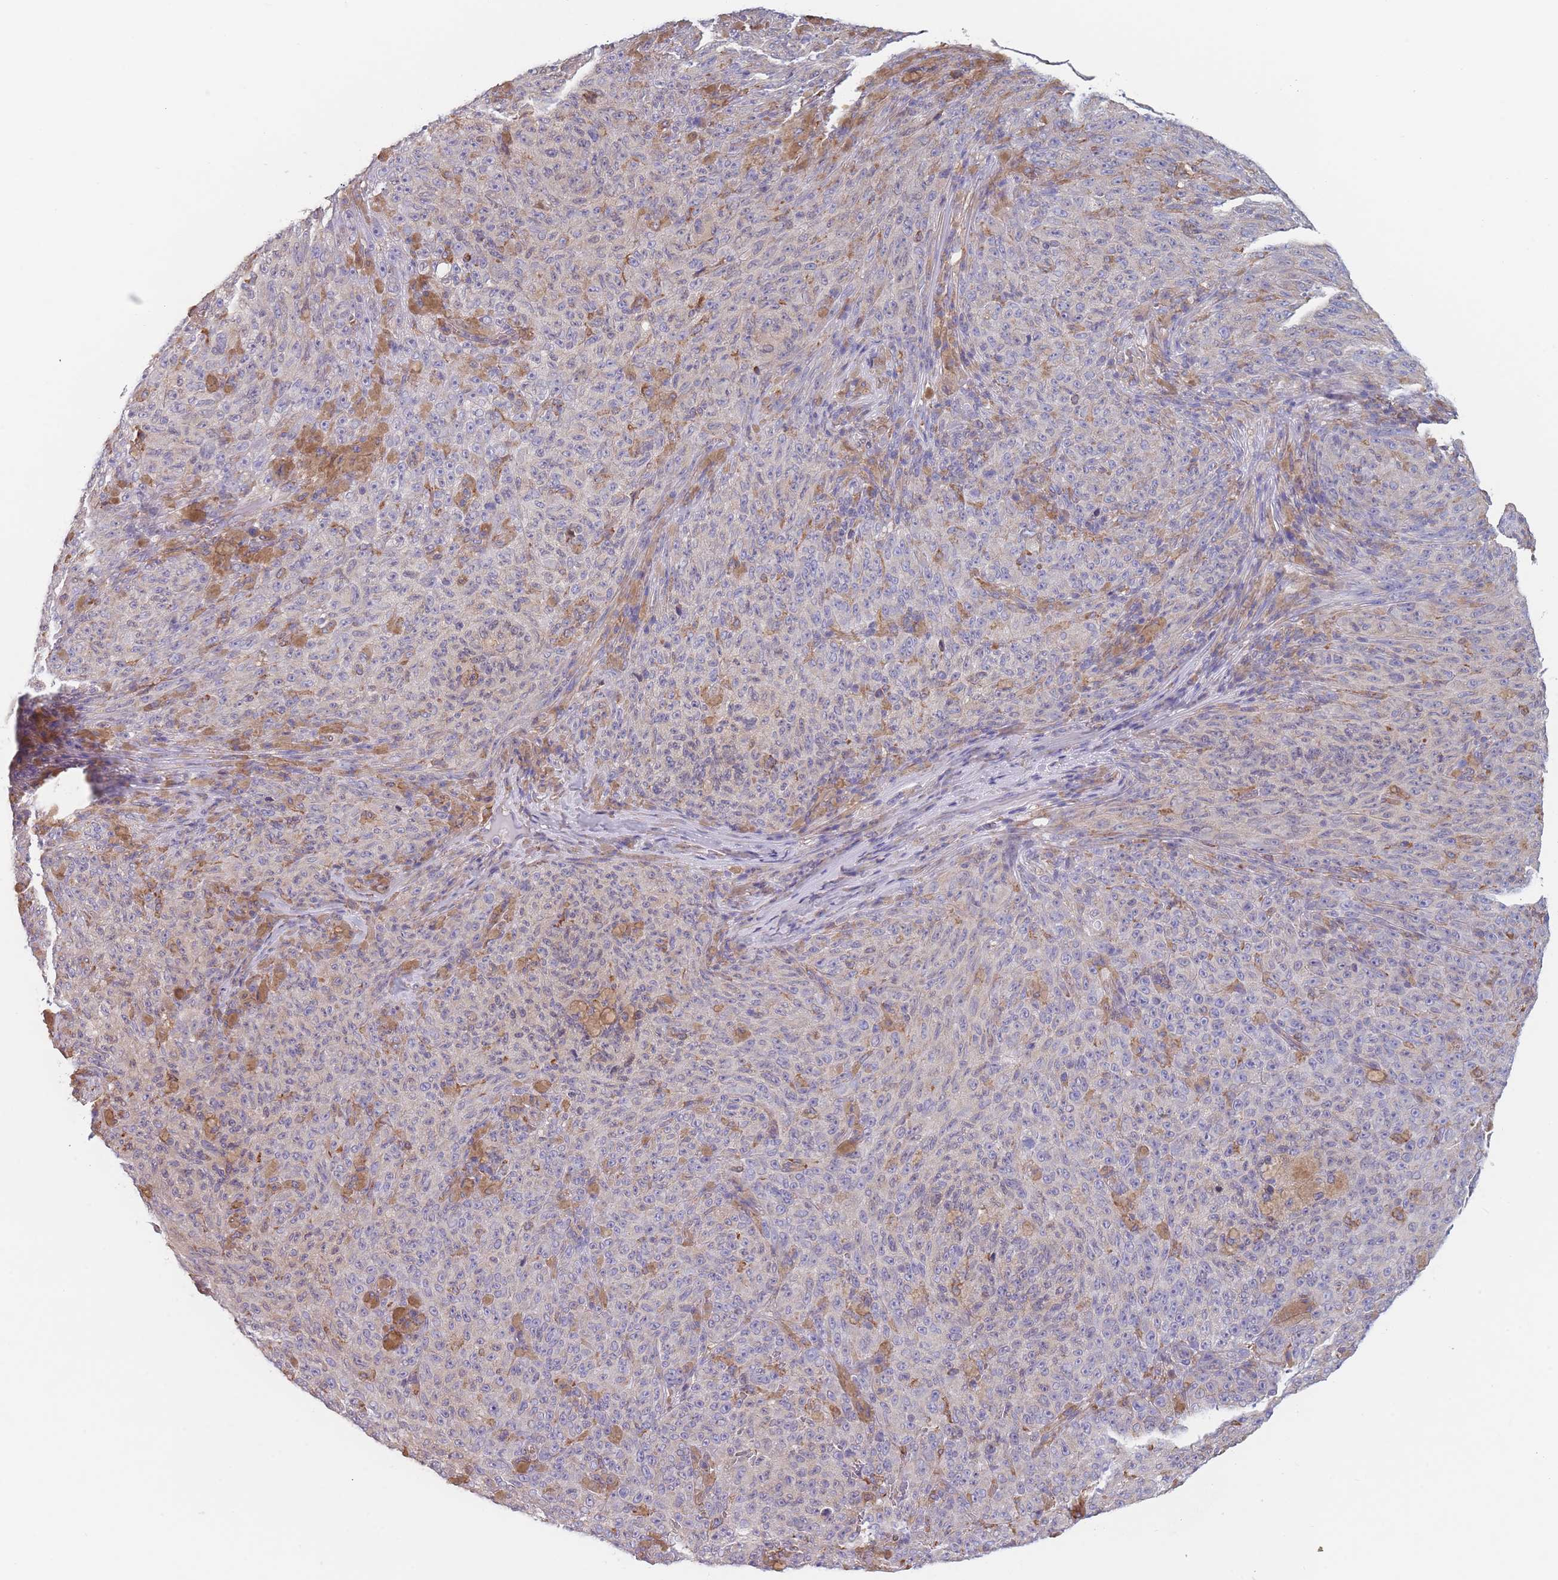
{"staining": {"intensity": "negative", "quantity": "none", "location": "none"}, "tissue": "melanoma", "cell_type": "Tumor cells", "image_type": "cancer", "snomed": [{"axis": "morphology", "description": "Malignant melanoma, NOS"}, {"axis": "topography", "description": "Skin"}], "caption": "Human melanoma stained for a protein using IHC exhibits no expression in tumor cells.", "gene": "OR7C2", "patient": {"sex": "female", "age": 82}}